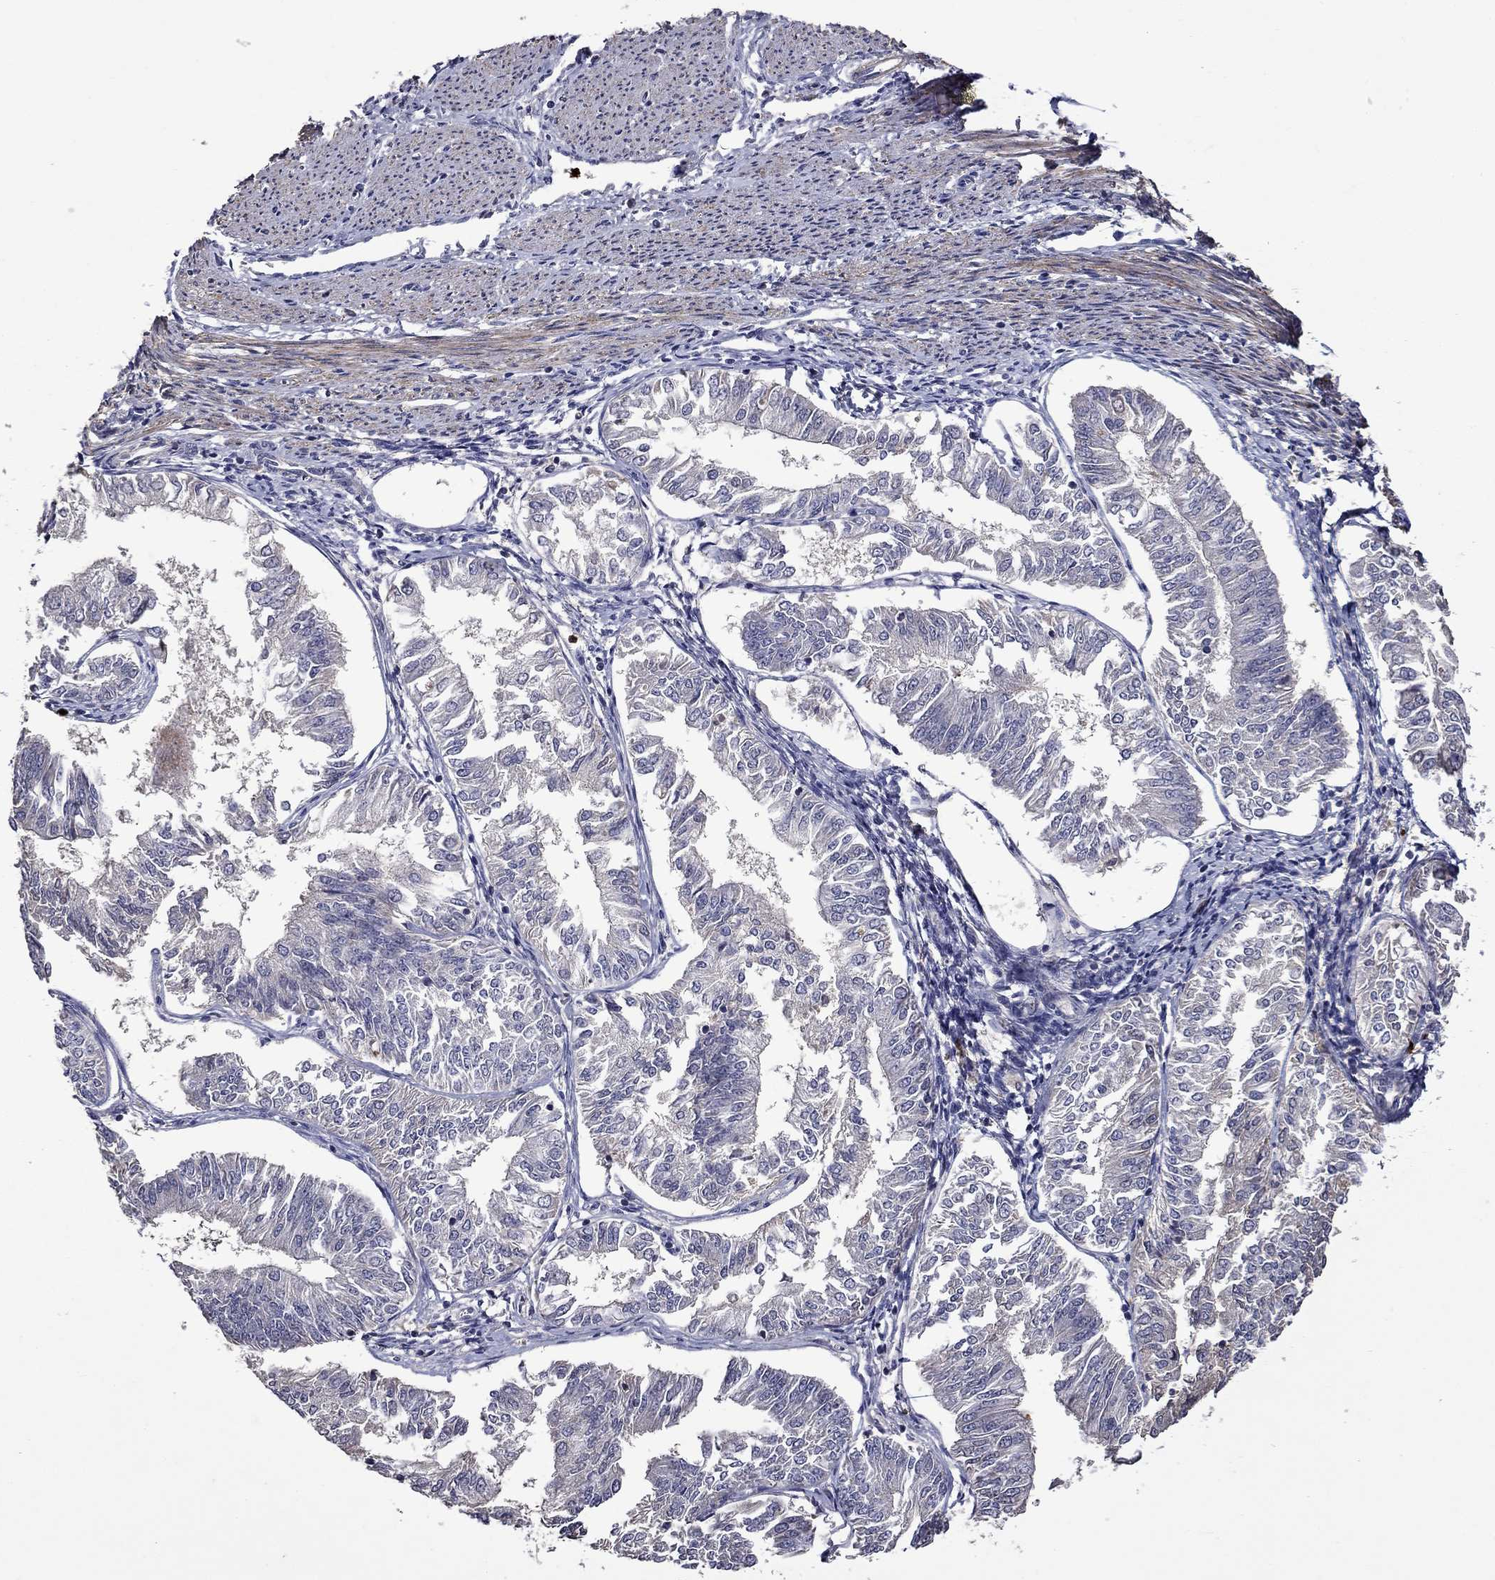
{"staining": {"intensity": "negative", "quantity": "none", "location": "none"}, "tissue": "endometrial cancer", "cell_type": "Tumor cells", "image_type": "cancer", "snomed": [{"axis": "morphology", "description": "Adenocarcinoma, NOS"}, {"axis": "topography", "description": "Endometrium"}], "caption": "Tumor cells are negative for brown protein staining in endometrial adenocarcinoma. The staining is performed using DAB brown chromogen with nuclei counter-stained in using hematoxylin.", "gene": "SATB1", "patient": {"sex": "female", "age": 58}}